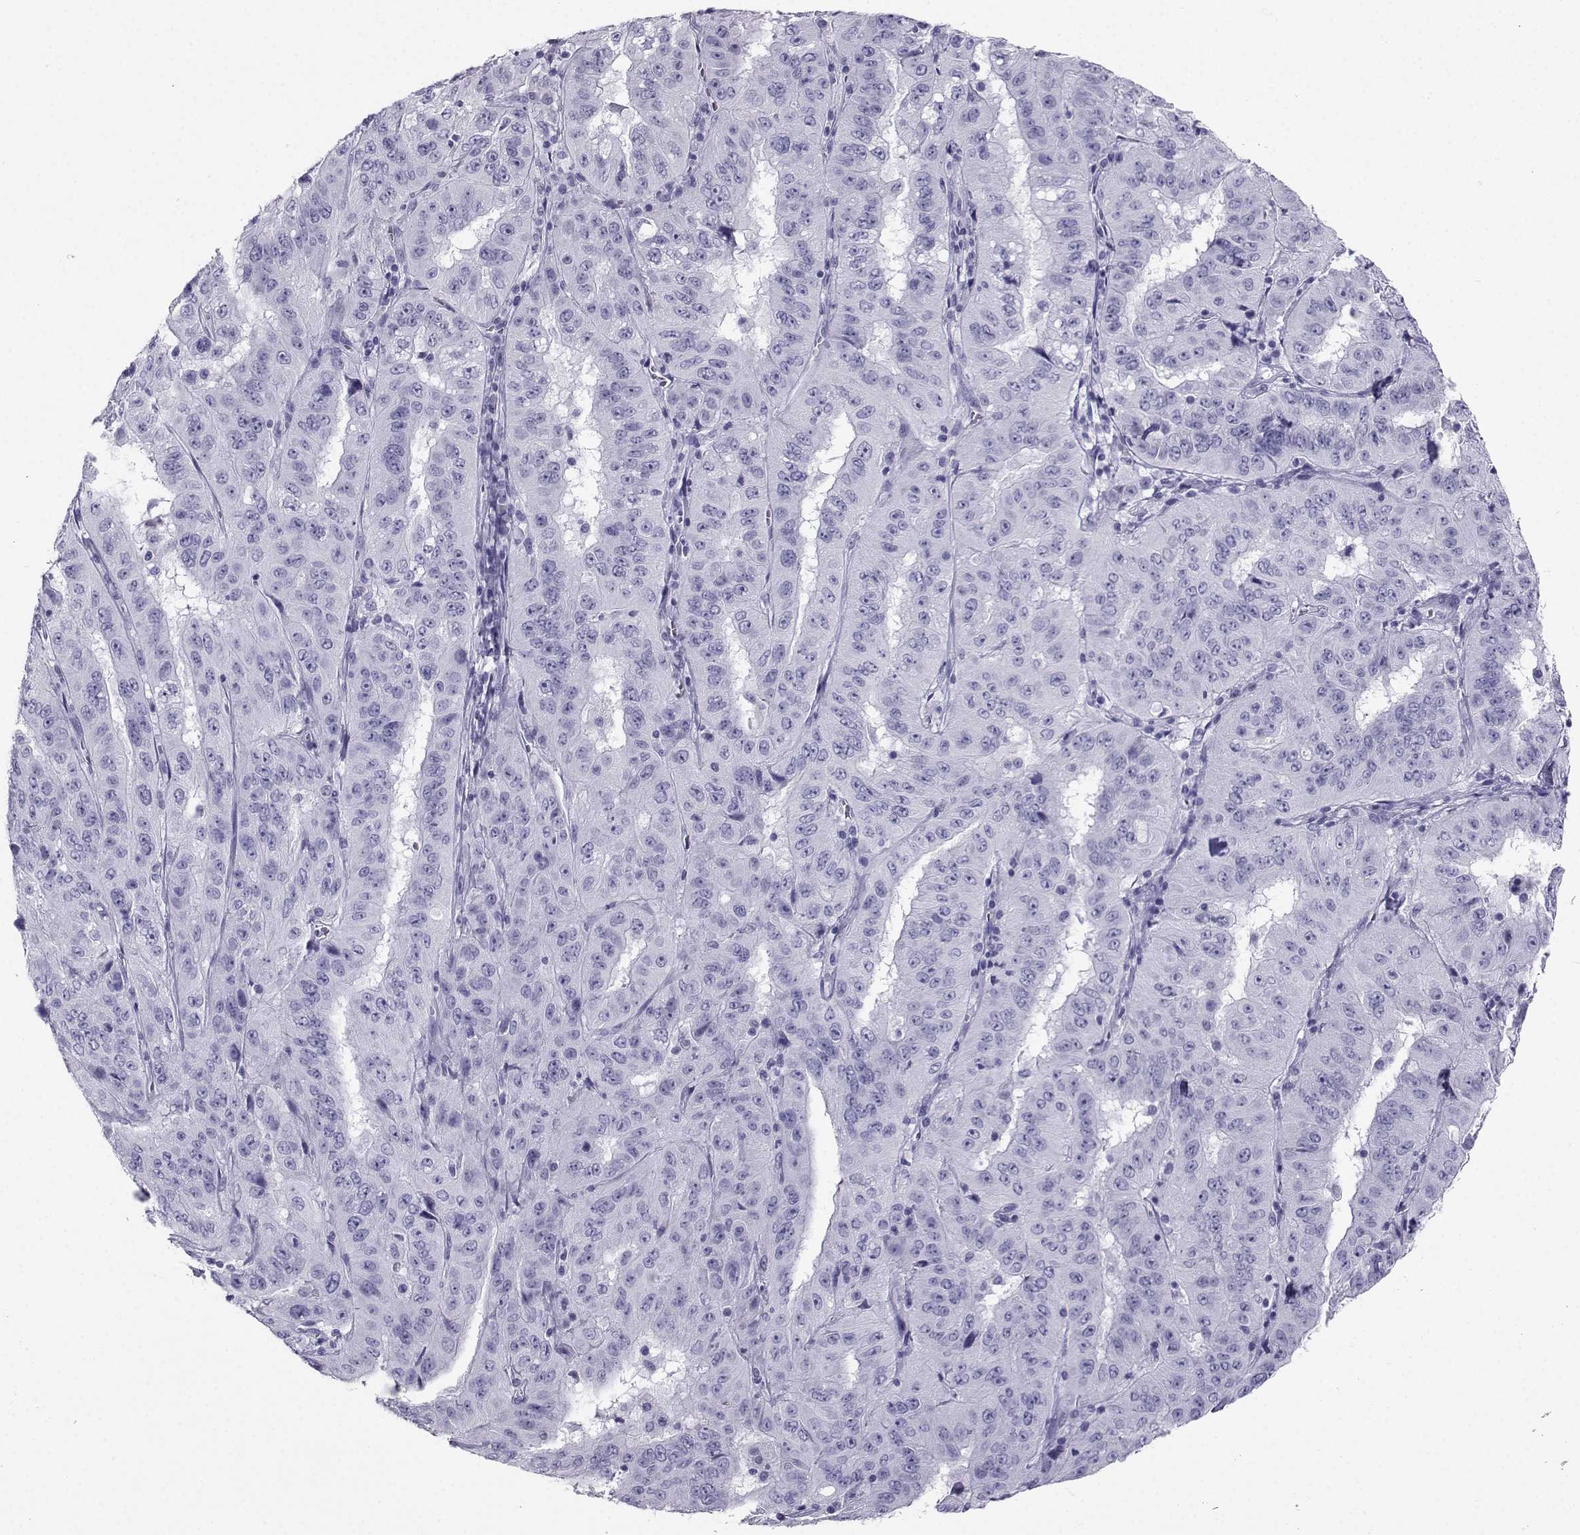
{"staining": {"intensity": "negative", "quantity": "none", "location": "none"}, "tissue": "pancreatic cancer", "cell_type": "Tumor cells", "image_type": "cancer", "snomed": [{"axis": "morphology", "description": "Adenocarcinoma, NOS"}, {"axis": "topography", "description": "Pancreas"}], "caption": "Protein analysis of pancreatic adenocarcinoma exhibits no significant staining in tumor cells.", "gene": "SST", "patient": {"sex": "male", "age": 63}}